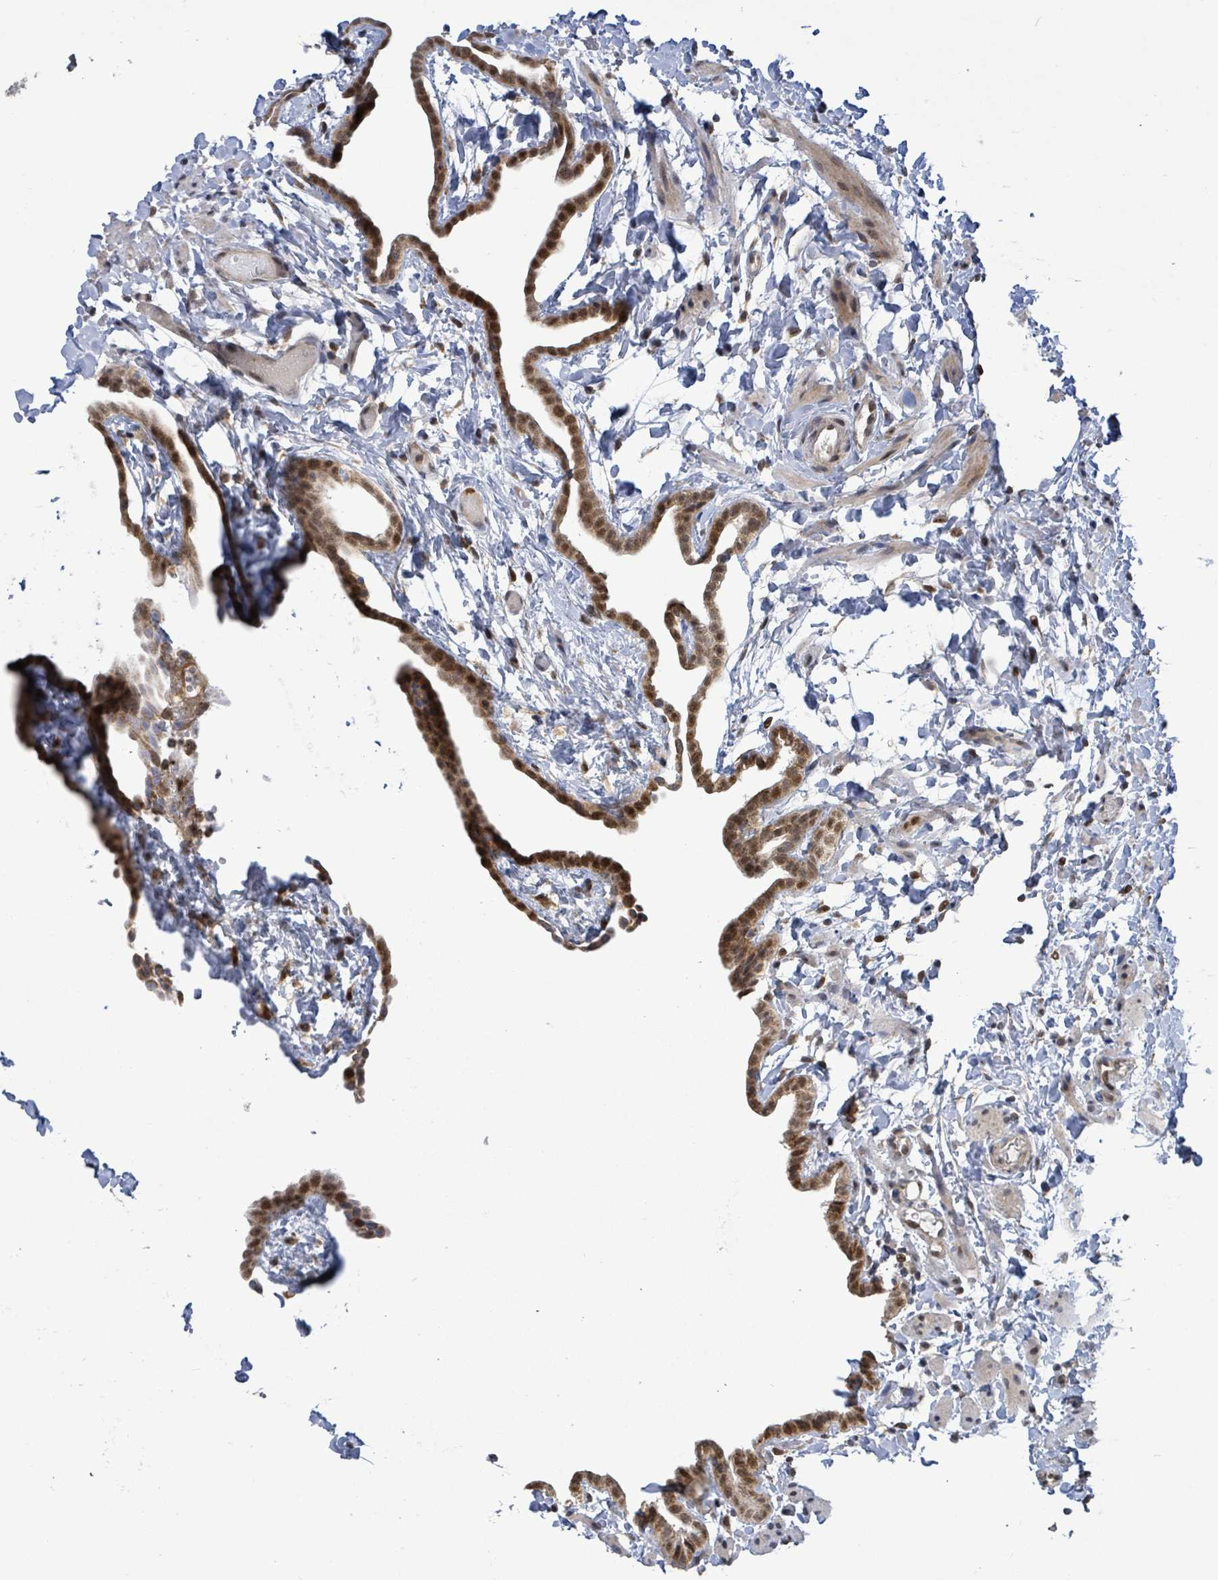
{"staining": {"intensity": "moderate", "quantity": ">75%", "location": "cytoplasmic/membranous,nuclear"}, "tissue": "fallopian tube", "cell_type": "Glandular cells", "image_type": "normal", "snomed": [{"axis": "morphology", "description": "Normal tissue, NOS"}, {"axis": "topography", "description": "Fallopian tube"}], "caption": "Fallopian tube stained with a brown dye demonstrates moderate cytoplasmic/membranous,nuclear positive expression in approximately >75% of glandular cells.", "gene": "COQ6", "patient": {"sex": "female", "age": 37}}